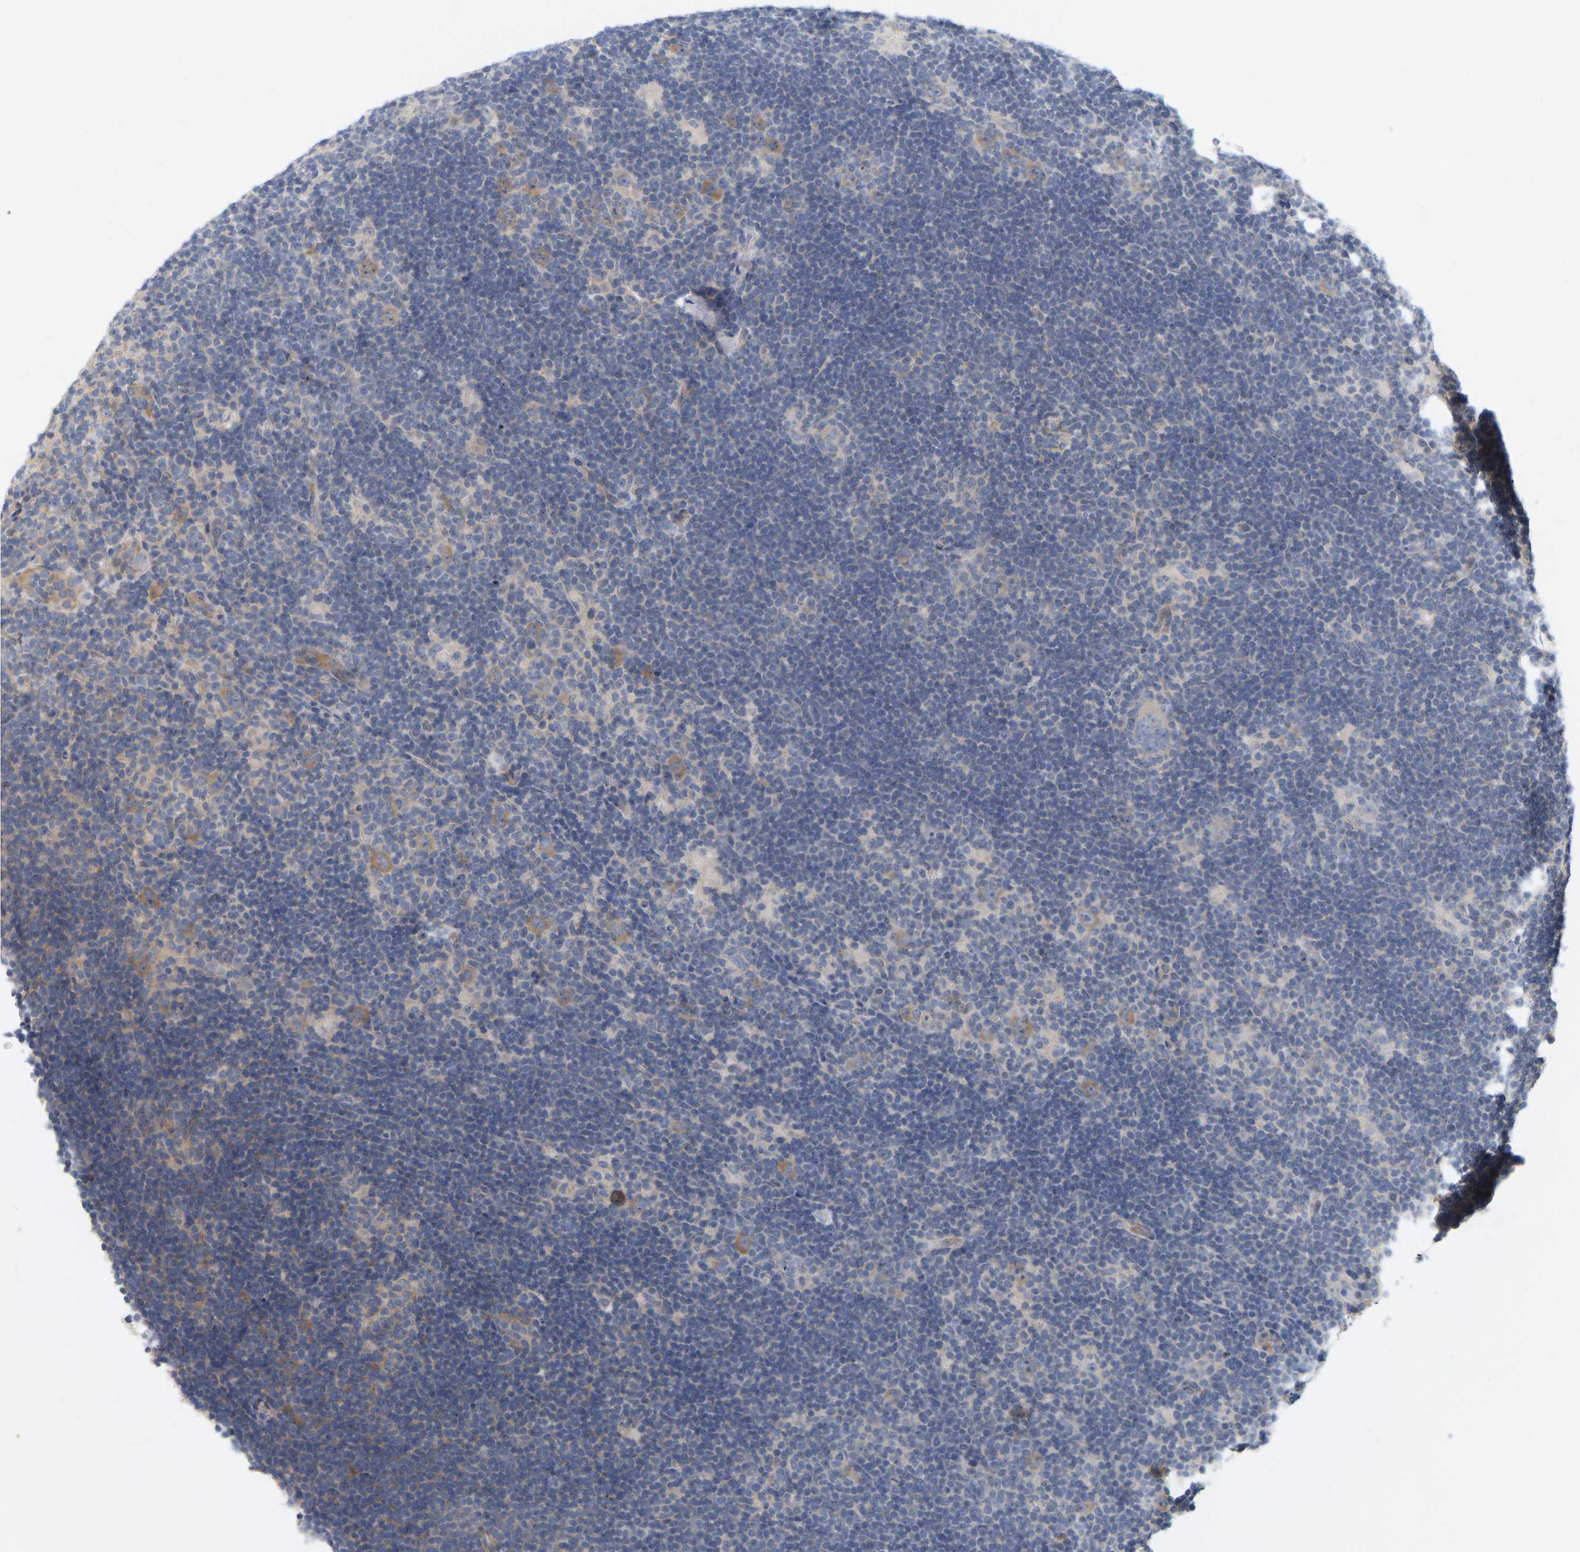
{"staining": {"intensity": "moderate", "quantity": ">75%", "location": "cytoplasmic/membranous,nuclear"}, "tissue": "lymphoma", "cell_type": "Tumor cells", "image_type": "cancer", "snomed": [{"axis": "morphology", "description": "Hodgkin's disease, NOS"}, {"axis": "topography", "description": "Lymph node"}], "caption": "Hodgkin's disease was stained to show a protein in brown. There is medium levels of moderate cytoplasmic/membranous and nuclear expression in approximately >75% of tumor cells.", "gene": "MINDY4", "patient": {"sex": "female", "age": 57}}